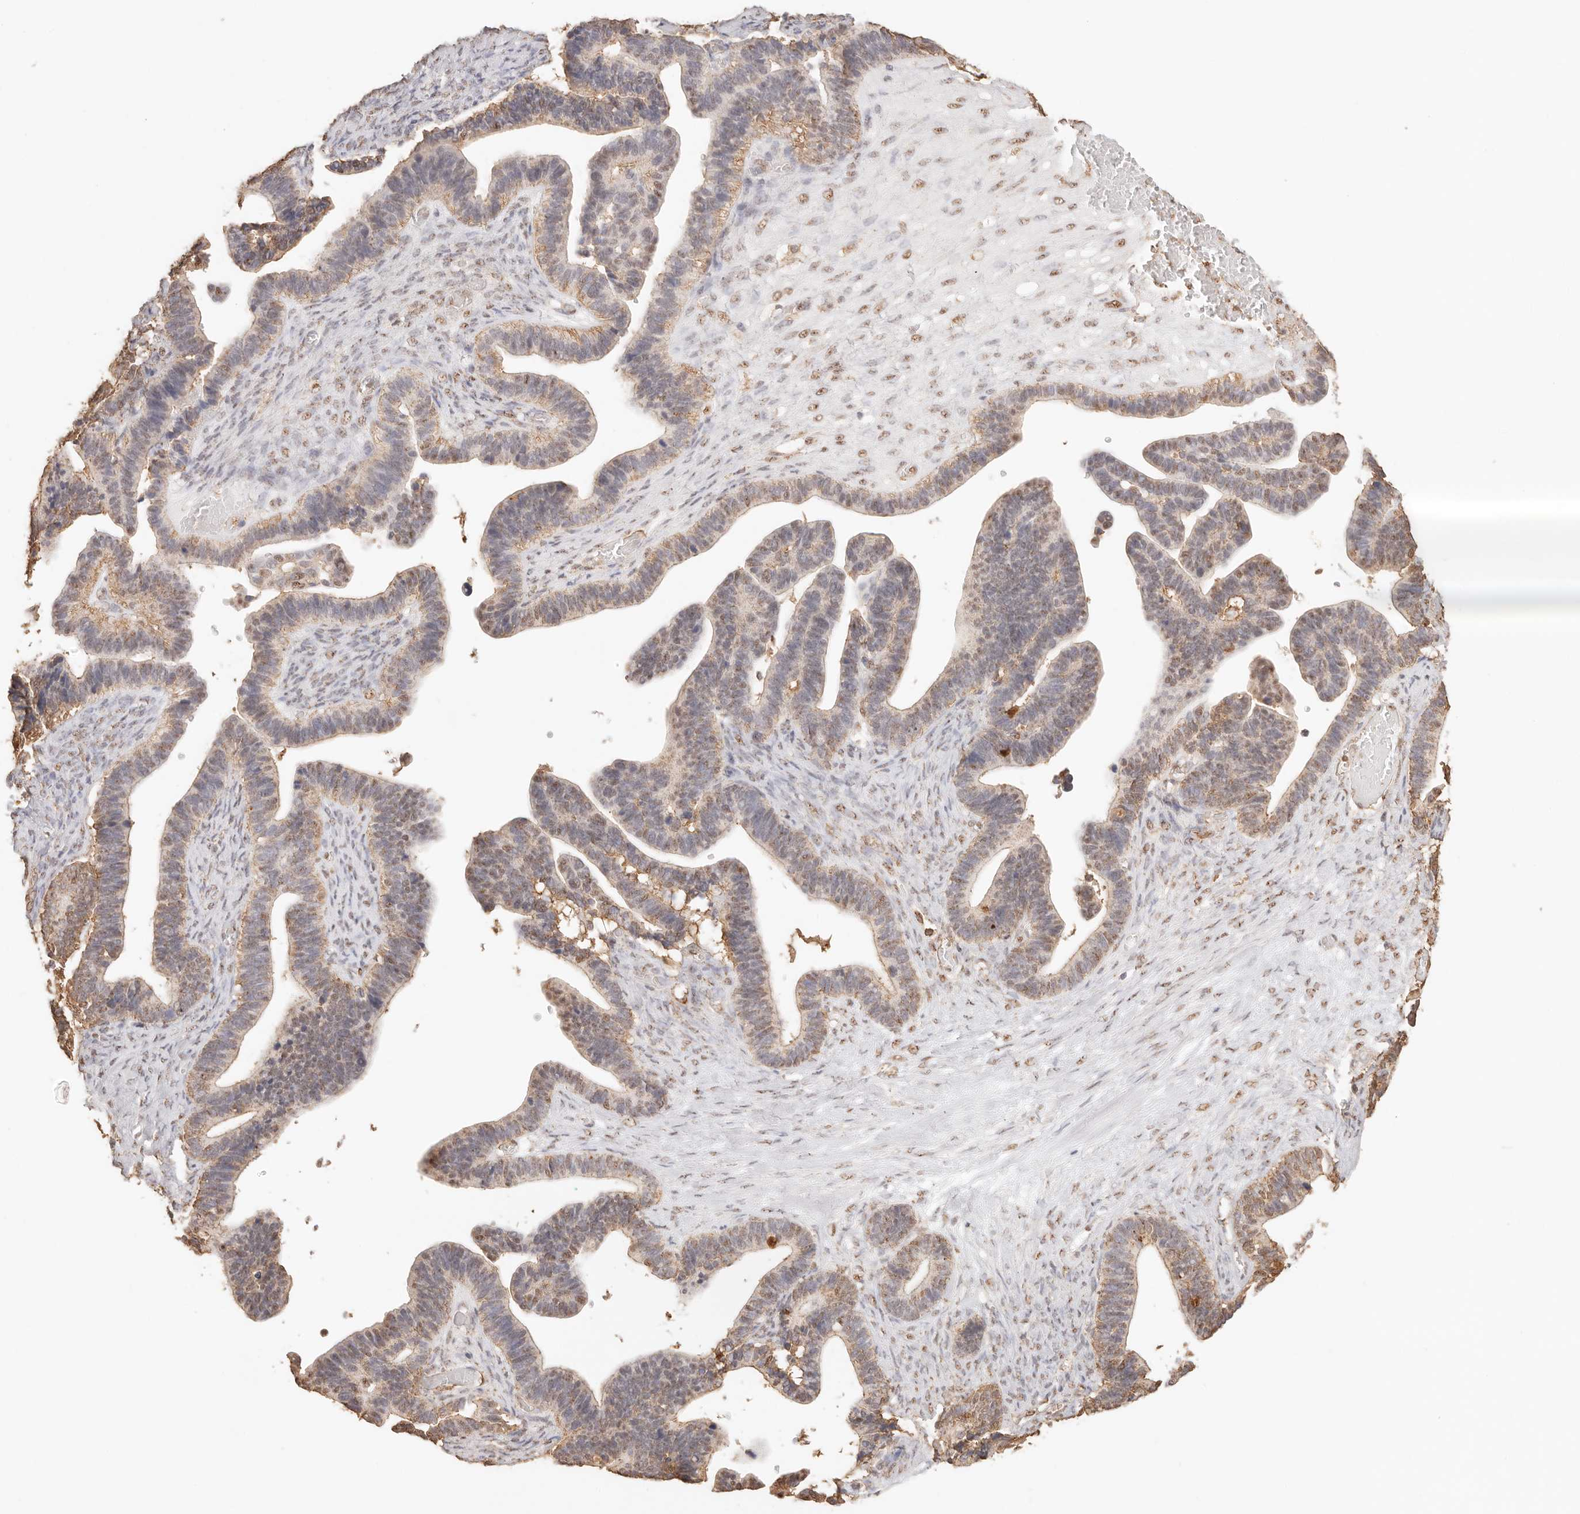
{"staining": {"intensity": "weak", "quantity": ">75%", "location": "cytoplasmic/membranous"}, "tissue": "ovarian cancer", "cell_type": "Tumor cells", "image_type": "cancer", "snomed": [{"axis": "morphology", "description": "Cystadenocarcinoma, serous, NOS"}, {"axis": "topography", "description": "Ovary"}], "caption": "The immunohistochemical stain shows weak cytoplasmic/membranous staining in tumor cells of ovarian cancer (serous cystadenocarcinoma) tissue. (IHC, brightfield microscopy, high magnification).", "gene": "IL1R2", "patient": {"sex": "female", "age": 56}}